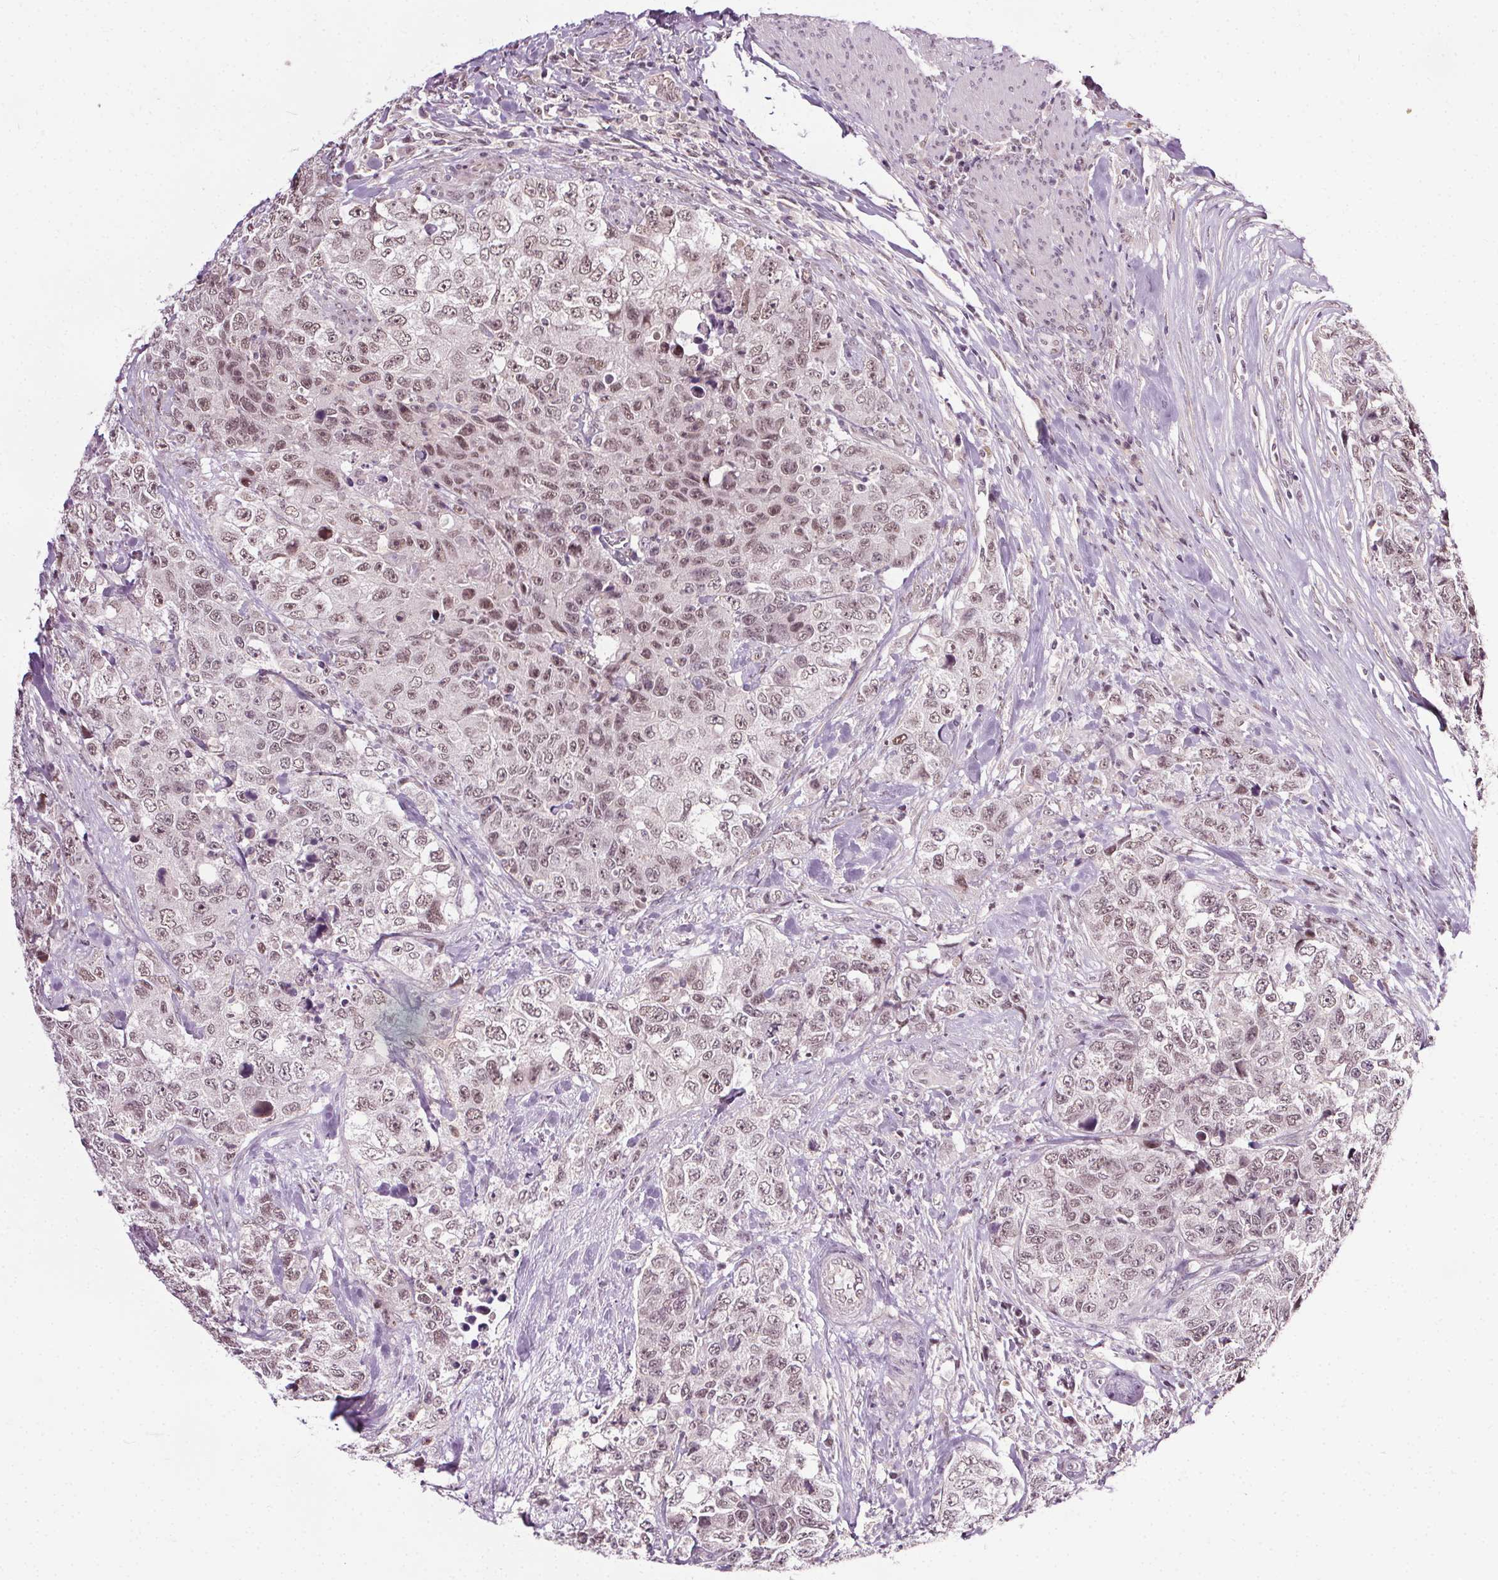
{"staining": {"intensity": "moderate", "quantity": ">75%", "location": "nuclear"}, "tissue": "urothelial cancer", "cell_type": "Tumor cells", "image_type": "cancer", "snomed": [{"axis": "morphology", "description": "Urothelial carcinoma, High grade"}, {"axis": "topography", "description": "Urinary bladder"}], "caption": "There is medium levels of moderate nuclear positivity in tumor cells of urothelial carcinoma (high-grade), as demonstrated by immunohistochemical staining (brown color).", "gene": "MED6", "patient": {"sex": "female", "age": 78}}